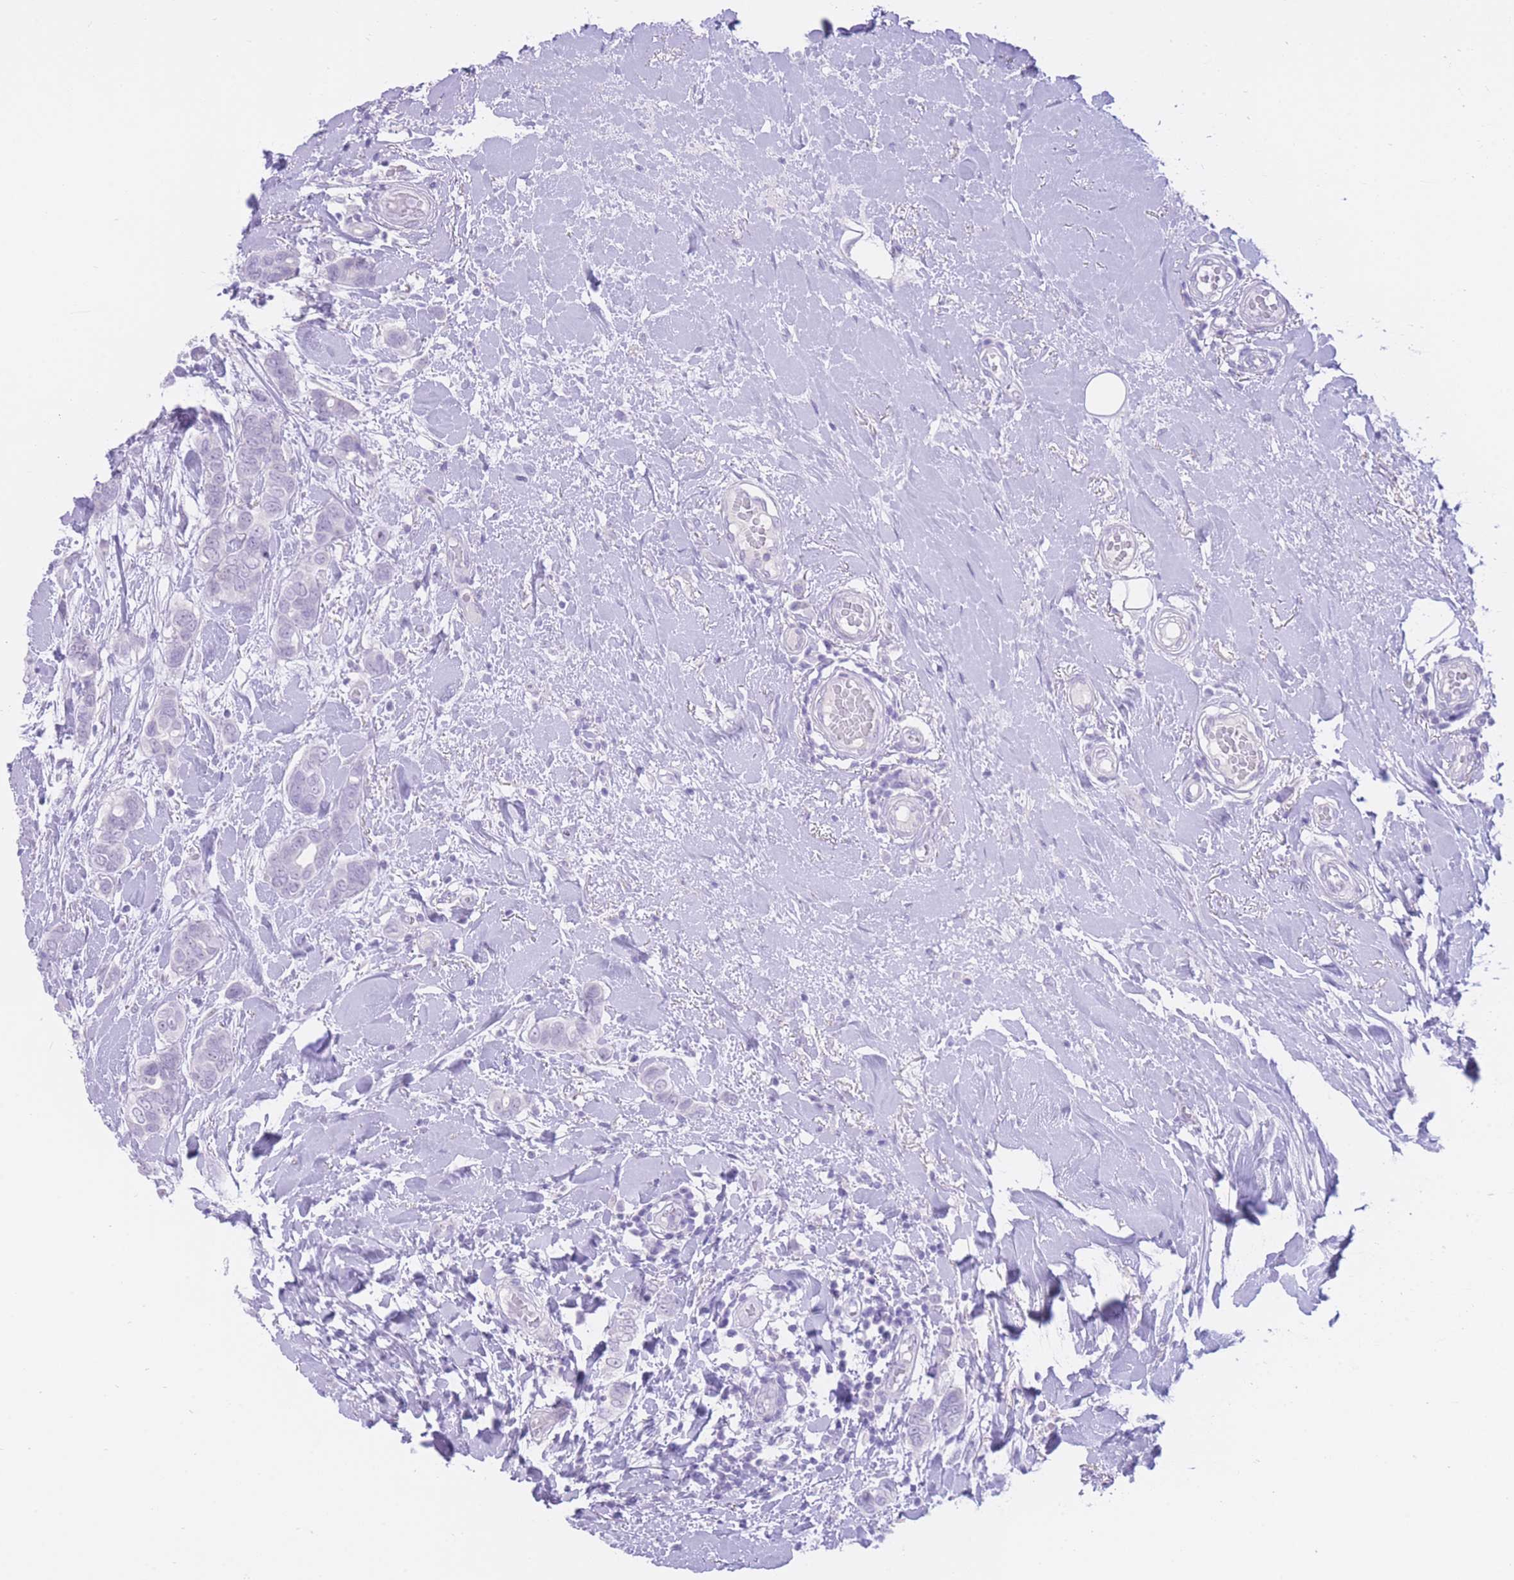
{"staining": {"intensity": "negative", "quantity": "none", "location": "none"}, "tissue": "breast cancer", "cell_type": "Tumor cells", "image_type": "cancer", "snomed": [{"axis": "morphology", "description": "Lobular carcinoma"}, {"axis": "topography", "description": "Breast"}], "caption": "IHC of human lobular carcinoma (breast) reveals no staining in tumor cells. Brightfield microscopy of immunohistochemistry stained with DAB (brown) and hematoxylin (blue), captured at high magnification.", "gene": "ZNF212", "patient": {"sex": "female", "age": 51}}